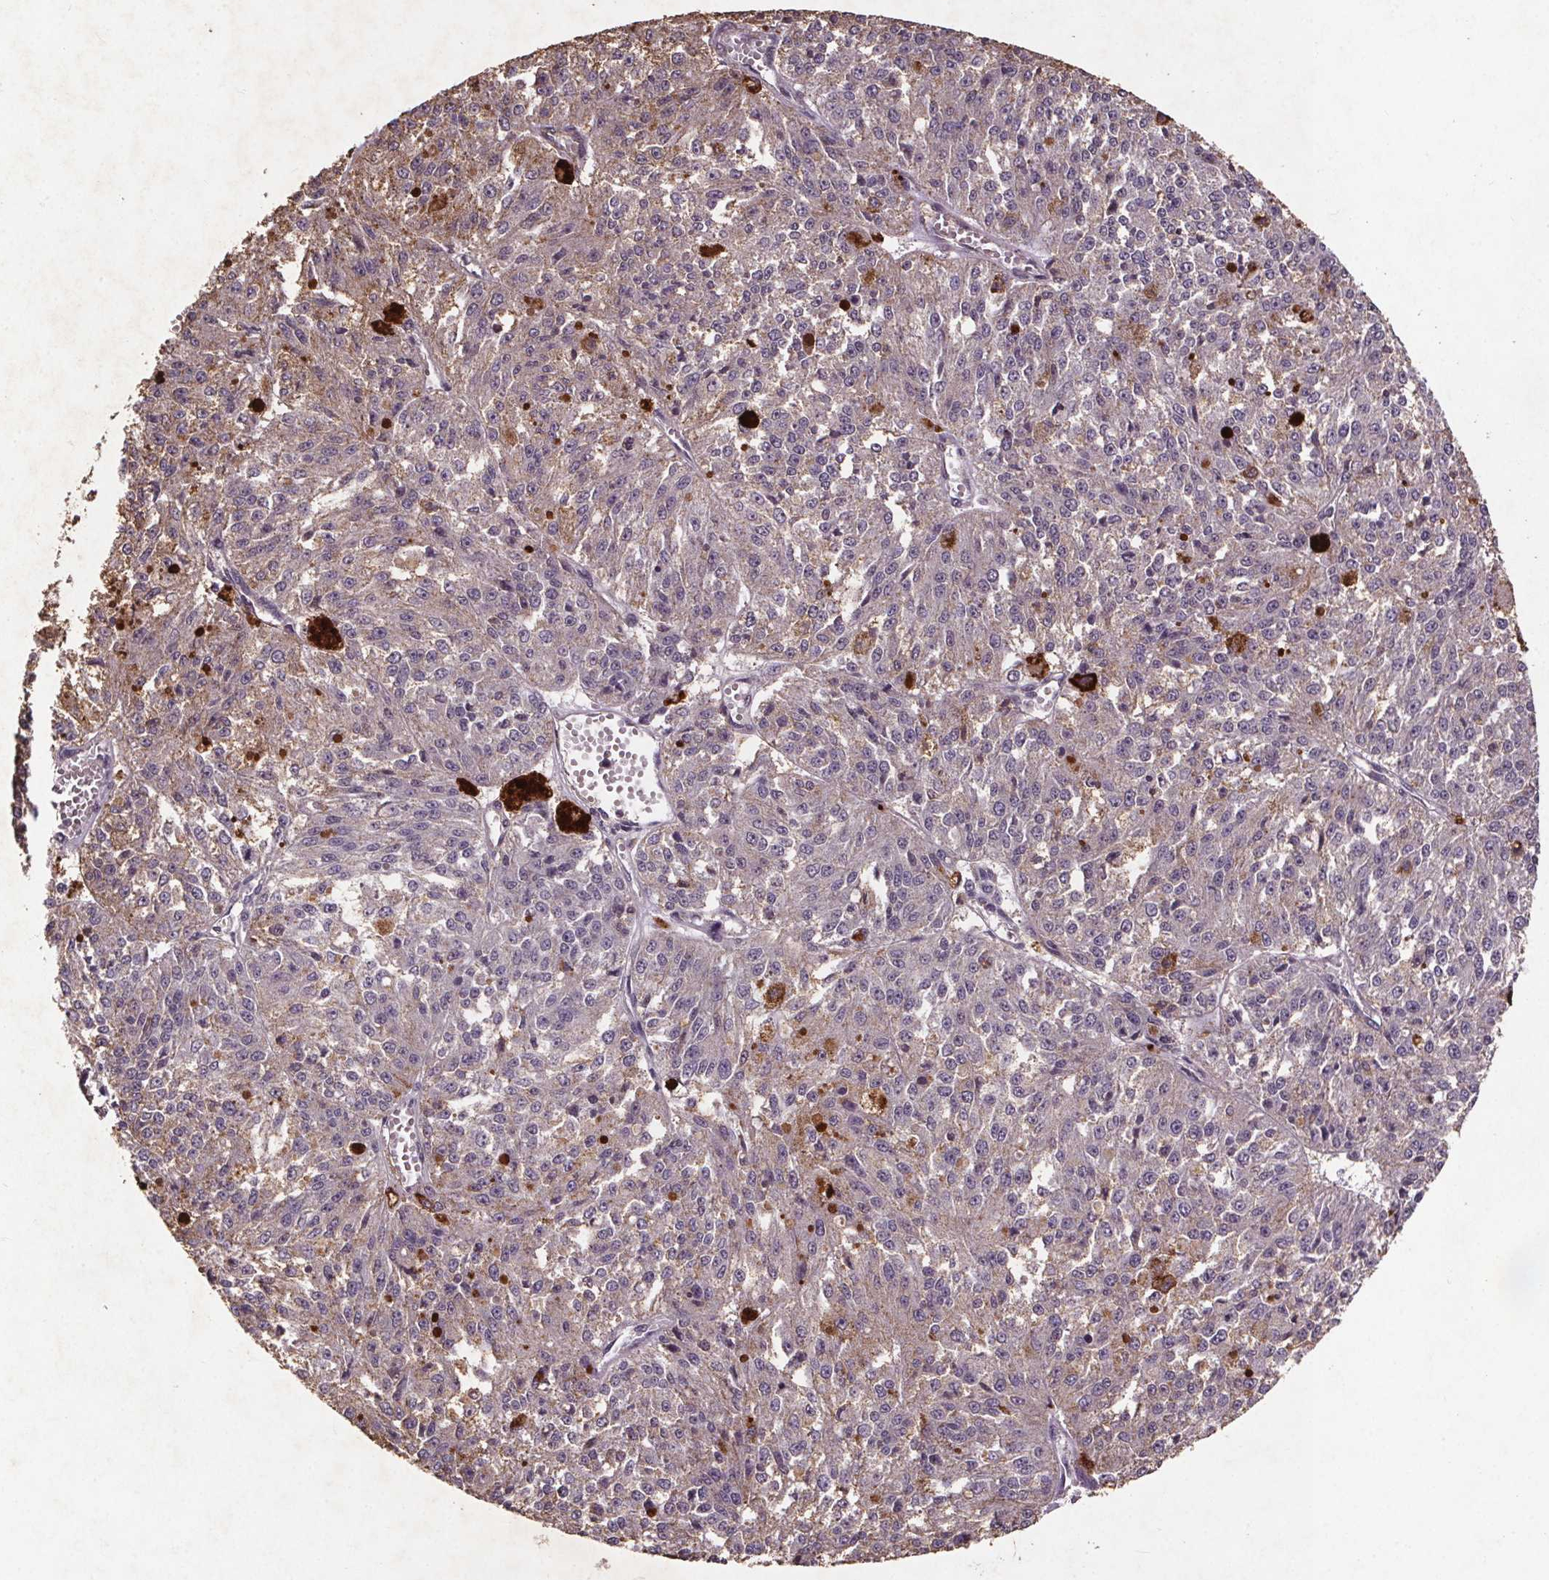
{"staining": {"intensity": "negative", "quantity": "none", "location": "none"}, "tissue": "melanoma", "cell_type": "Tumor cells", "image_type": "cancer", "snomed": [{"axis": "morphology", "description": "Malignant melanoma, Metastatic site"}, {"axis": "topography", "description": "Lymph node"}], "caption": "Immunohistochemistry of human malignant melanoma (metastatic site) reveals no staining in tumor cells.", "gene": "STRN3", "patient": {"sex": "female", "age": 64}}